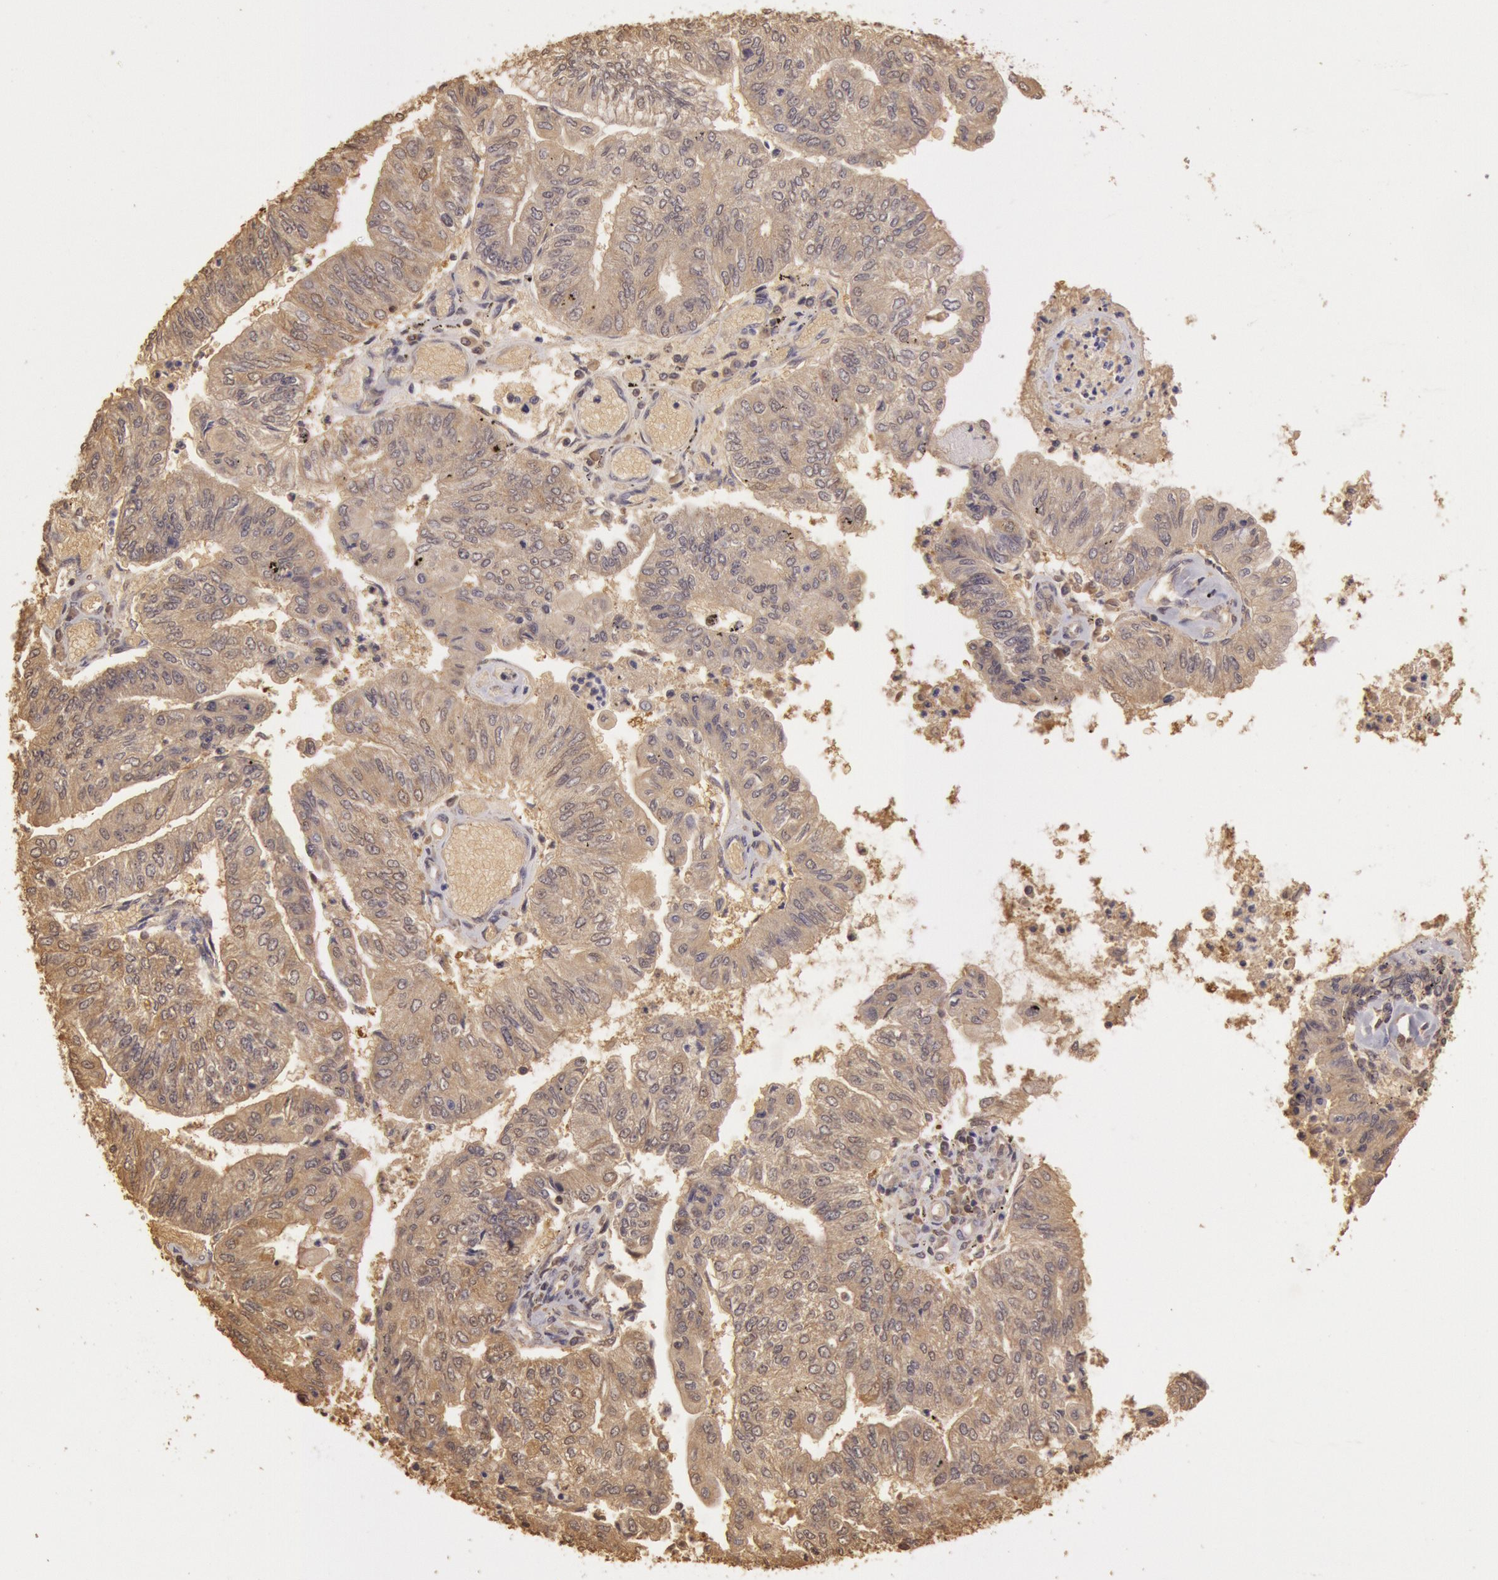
{"staining": {"intensity": "weak", "quantity": ">75%", "location": "cytoplasmic/membranous"}, "tissue": "endometrial cancer", "cell_type": "Tumor cells", "image_type": "cancer", "snomed": [{"axis": "morphology", "description": "Adenocarcinoma, NOS"}, {"axis": "topography", "description": "Endometrium"}], "caption": "High-magnification brightfield microscopy of endometrial cancer (adenocarcinoma) stained with DAB (3,3'-diaminobenzidine) (brown) and counterstained with hematoxylin (blue). tumor cells exhibit weak cytoplasmic/membranous staining is present in about>75% of cells. (DAB IHC, brown staining for protein, blue staining for nuclei).", "gene": "SOD1", "patient": {"sex": "female", "age": 59}}